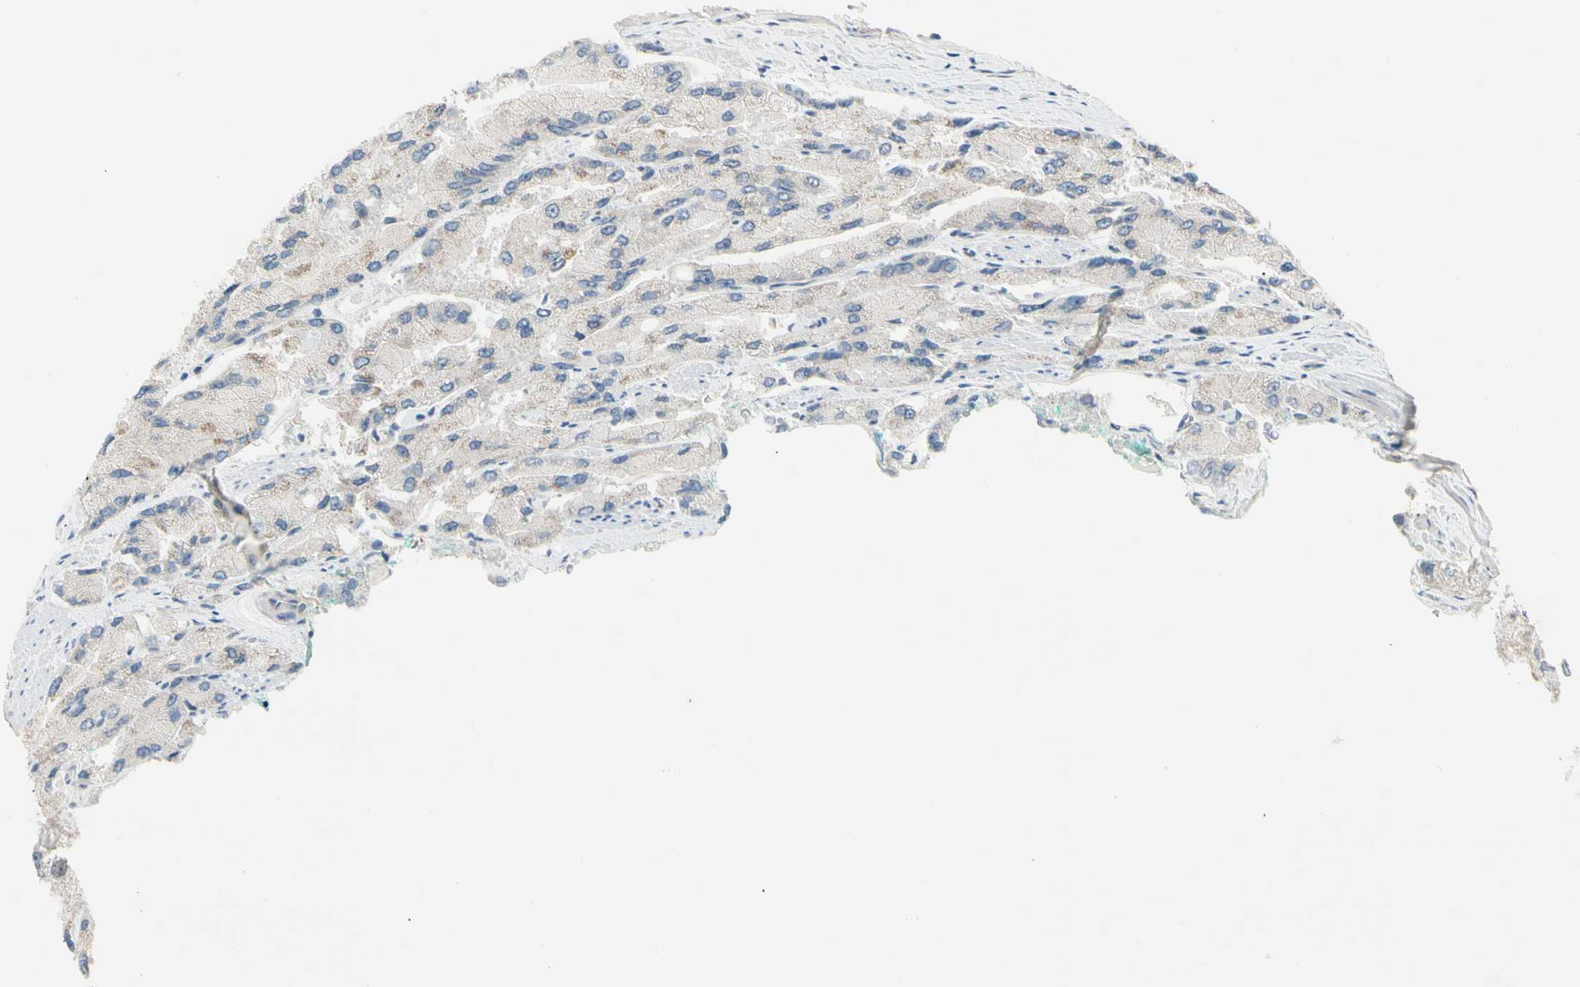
{"staining": {"intensity": "negative", "quantity": "none", "location": "none"}, "tissue": "prostate cancer", "cell_type": "Tumor cells", "image_type": "cancer", "snomed": [{"axis": "morphology", "description": "Adenocarcinoma, High grade"}, {"axis": "topography", "description": "Prostate"}], "caption": "This is a histopathology image of immunohistochemistry staining of prostate adenocarcinoma (high-grade), which shows no expression in tumor cells.", "gene": "ALDH18A1", "patient": {"sex": "male", "age": 58}}